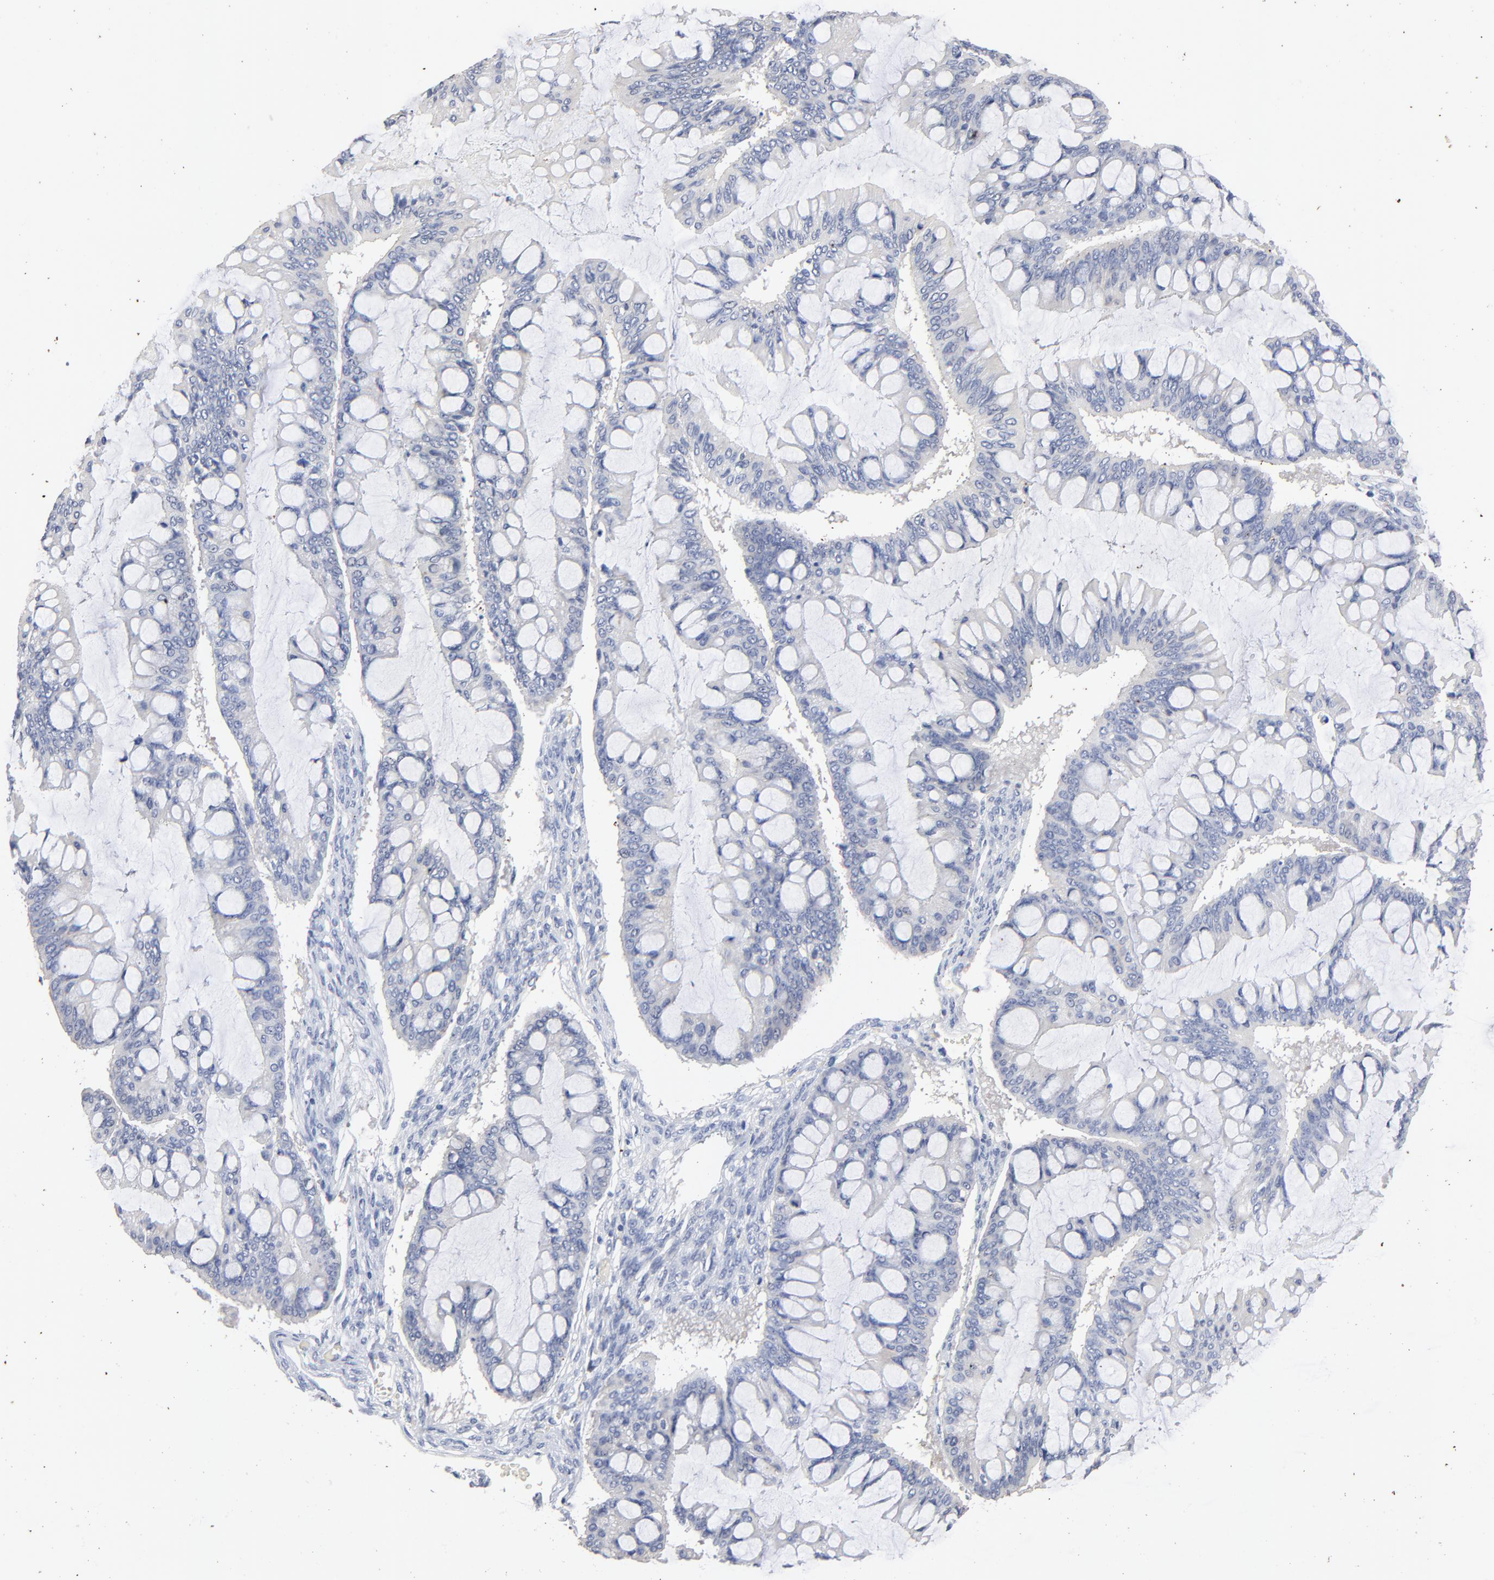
{"staining": {"intensity": "negative", "quantity": "none", "location": "none"}, "tissue": "ovarian cancer", "cell_type": "Tumor cells", "image_type": "cancer", "snomed": [{"axis": "morphology", "description": "Cystadenocarcinoma, mucinous, NOS"}, {"axis": "topography", "description": "Ovary"}], "caption": "A high-resolution image shows immunohistochemistry (IHC) staining of ovarian cancer, which demonstrates no significant staining in tumor cells.", "gene": "AADAC", "patient": {"sex": "female", "age": 73}}